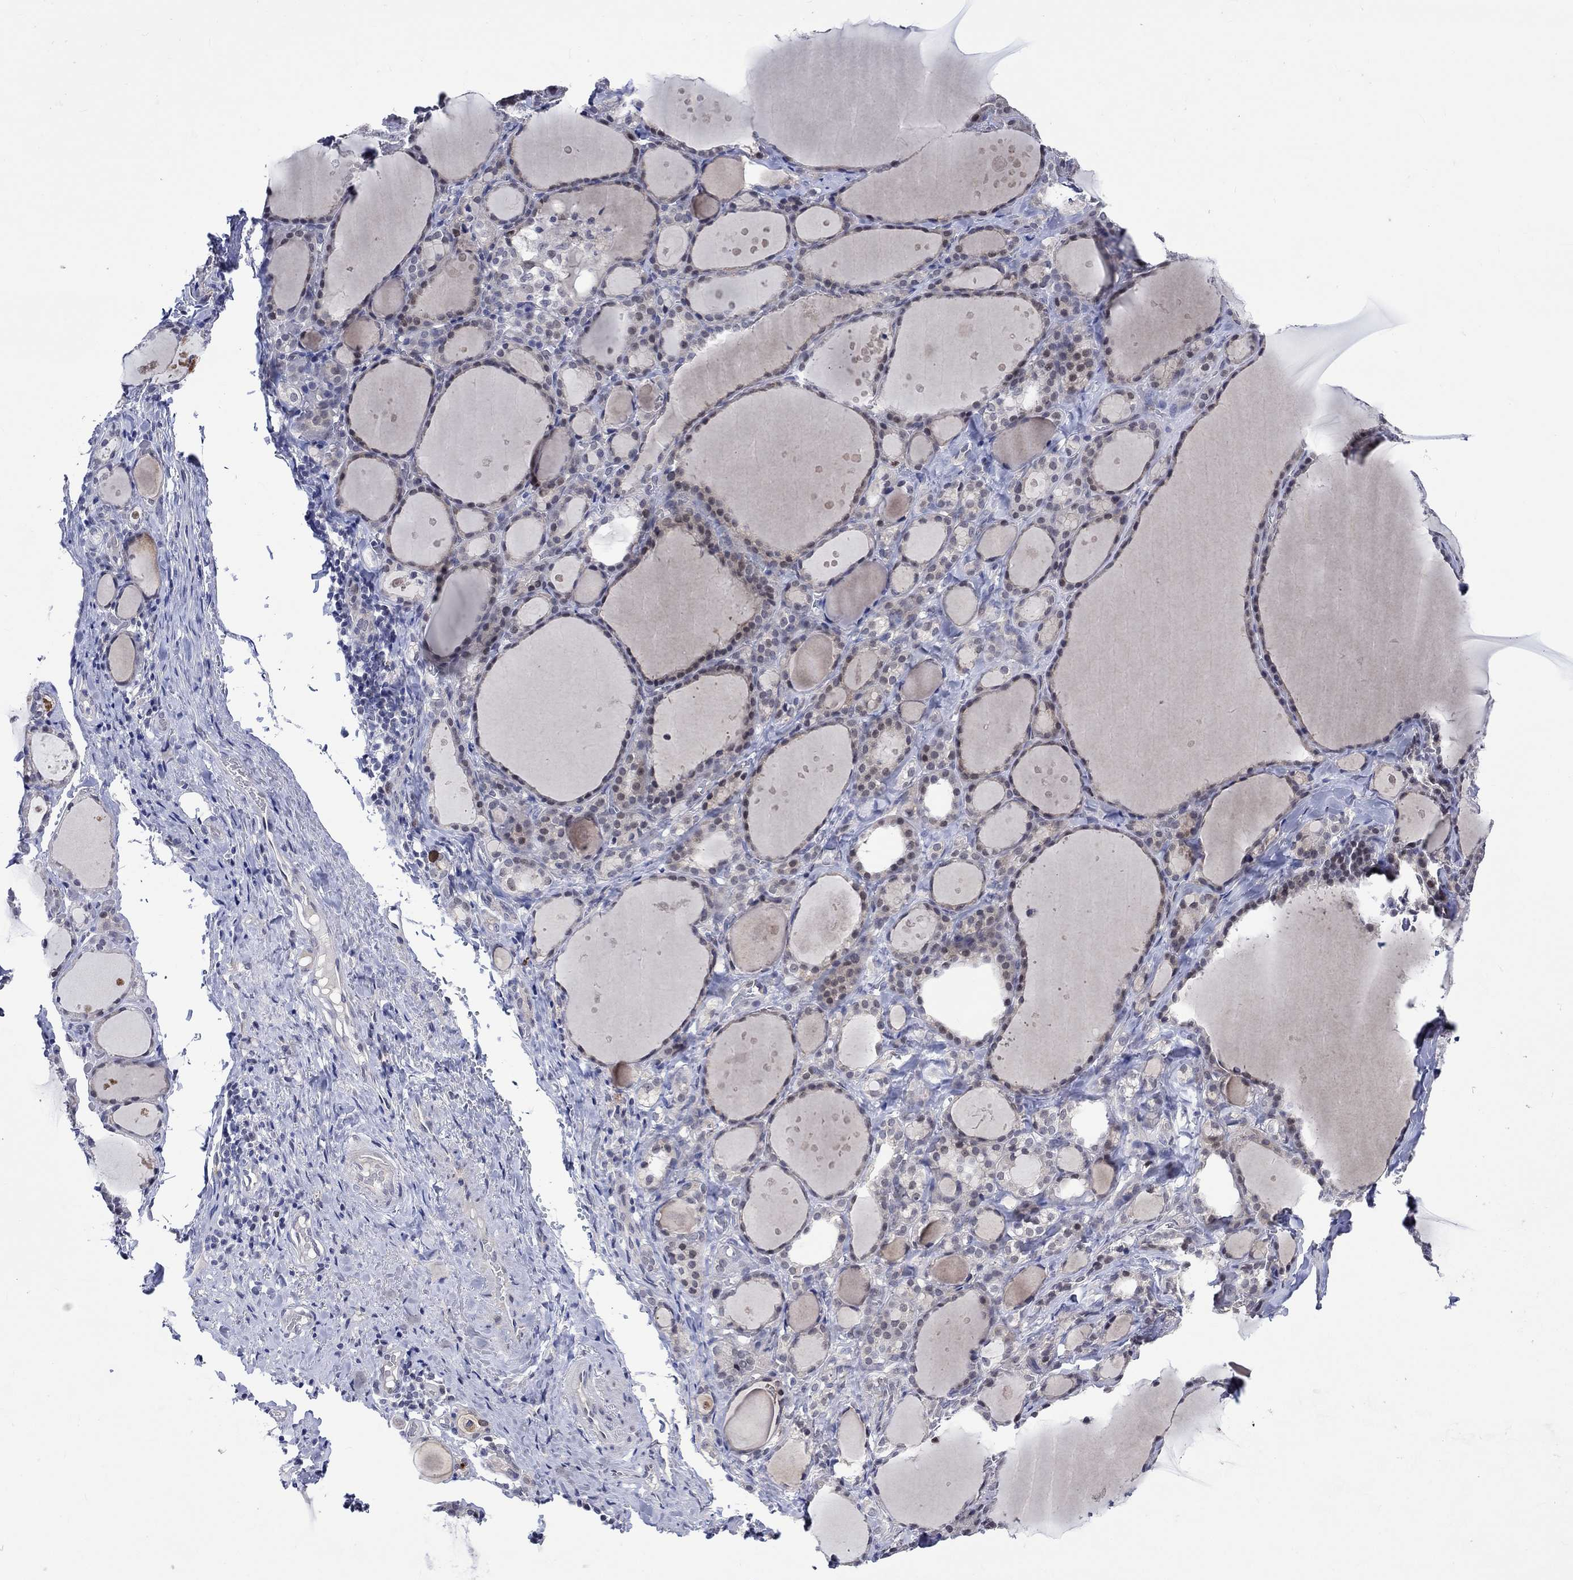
{"staining": {"intensity": "negative", "quantity": "none", "location": "none"}, "tissue": "thyroid gland", "cell_type": "Glandular cells", "image_type": "normal", "snomed": [{"axis": "morphology", "description": "Normal tissue, NOS"}, {"axis": "topography", "description": "Thyroid gland"}], "caption": "DAB (3,3'-diaminobenzidine) immunohistochemical staining of benign thyroid gland reveals no significant positivity in glandular cells. (DAB (3,3'-diaminobenzidine) immunohistochemistry with hematoxylin counter stain).", "gene": "E2F8", "patient": {"sex": "male", "age": 68}}